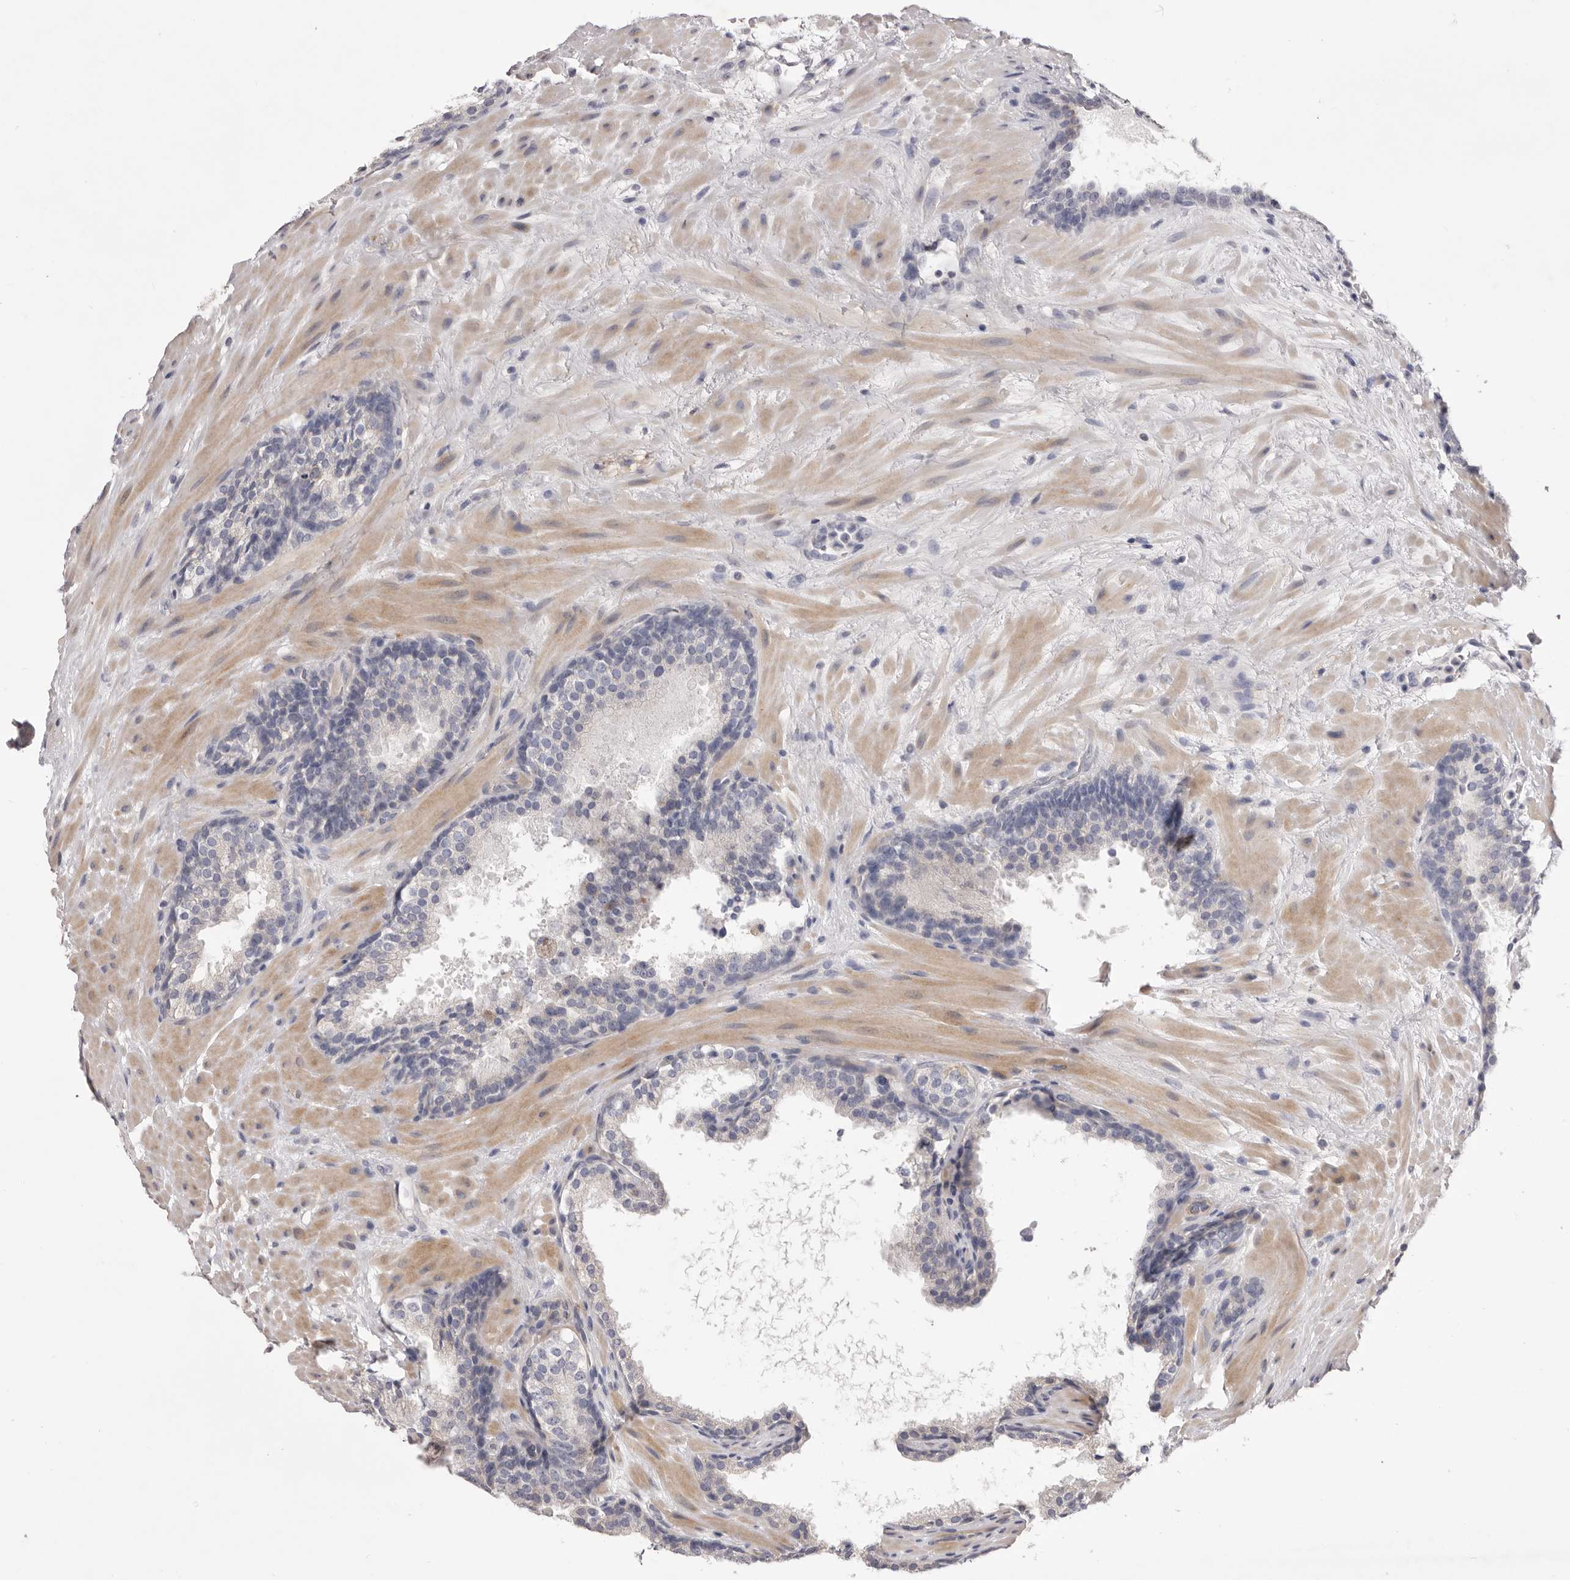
{"staining": {"intensity": "negative", "quantity": "none", "location": "none"}, "tissue": "prostate cancer", "cell_type": "Tumor cells", "image_type": "cancer", "snomed": [{"axis": "morphology", "description": "Adenocarcinoma, High grade"}, {"axis": "topography", "description": "Prostate"}], "caption": "The histopathology image exhibits no staining of tumor cells in prostate cancer.", "gene": "PNRC1", "patient": {"sex": "male", "age": 56}}